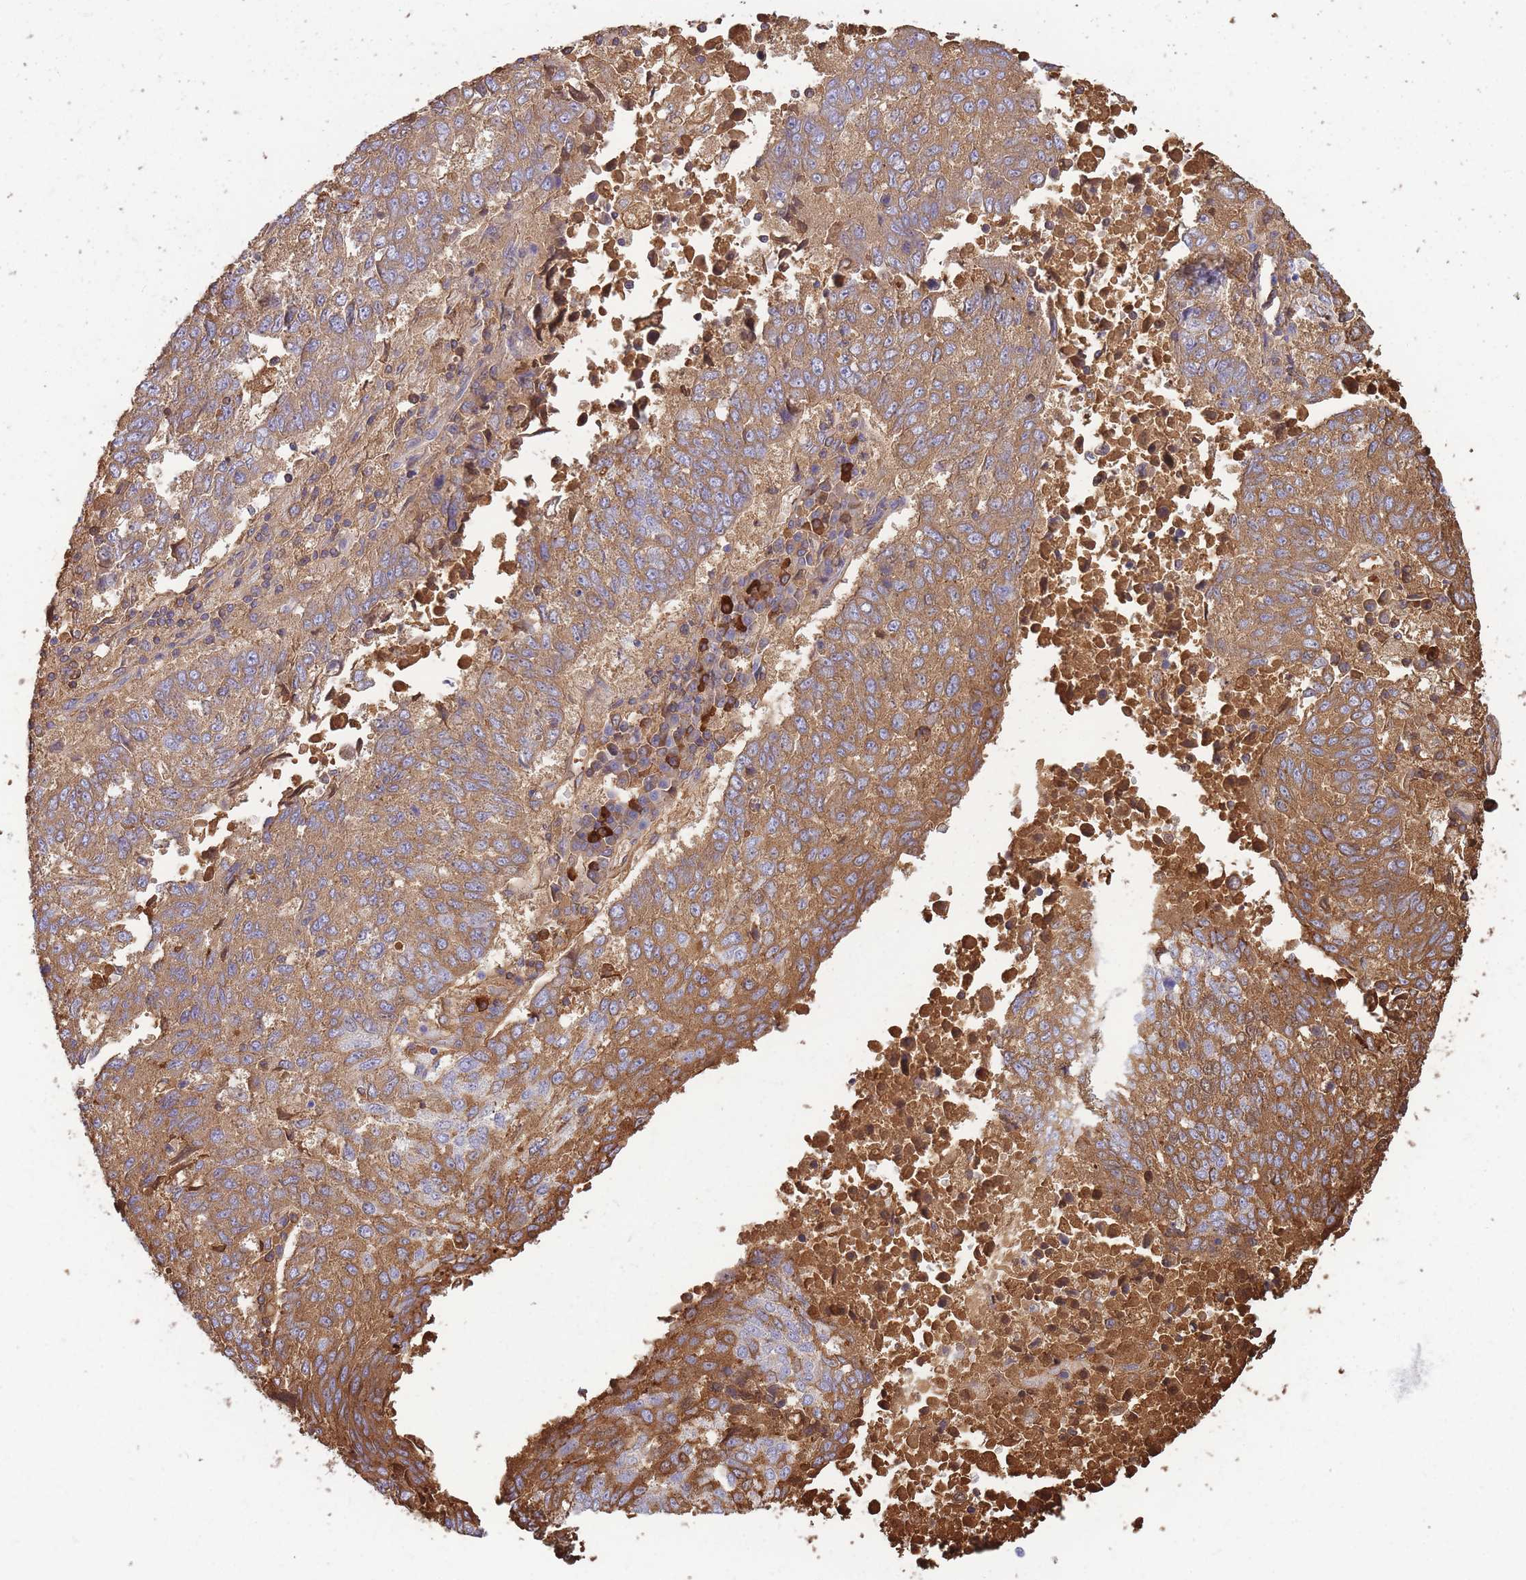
{"staining": {"intensity": "moderate", "quantity": ">75%", "location": "cytoplasmic/membranous"}, "tissue": "lung cancer", "cell_type": "Tumor cells", "image_type": "cancer", "snomed": [{"axis": "morphology", "description": "Squamous cell carcinoma, NOS"}, {"axis": "topography", "description": "Lung"}], "caption": "This is an image of IHC staining of lung cancer, which shows moderate staining in the cytoplasmic/membranous of tumor cells.", "gene": "IGKV1D-42", "patient": {"sex": "male", "age": 73}}